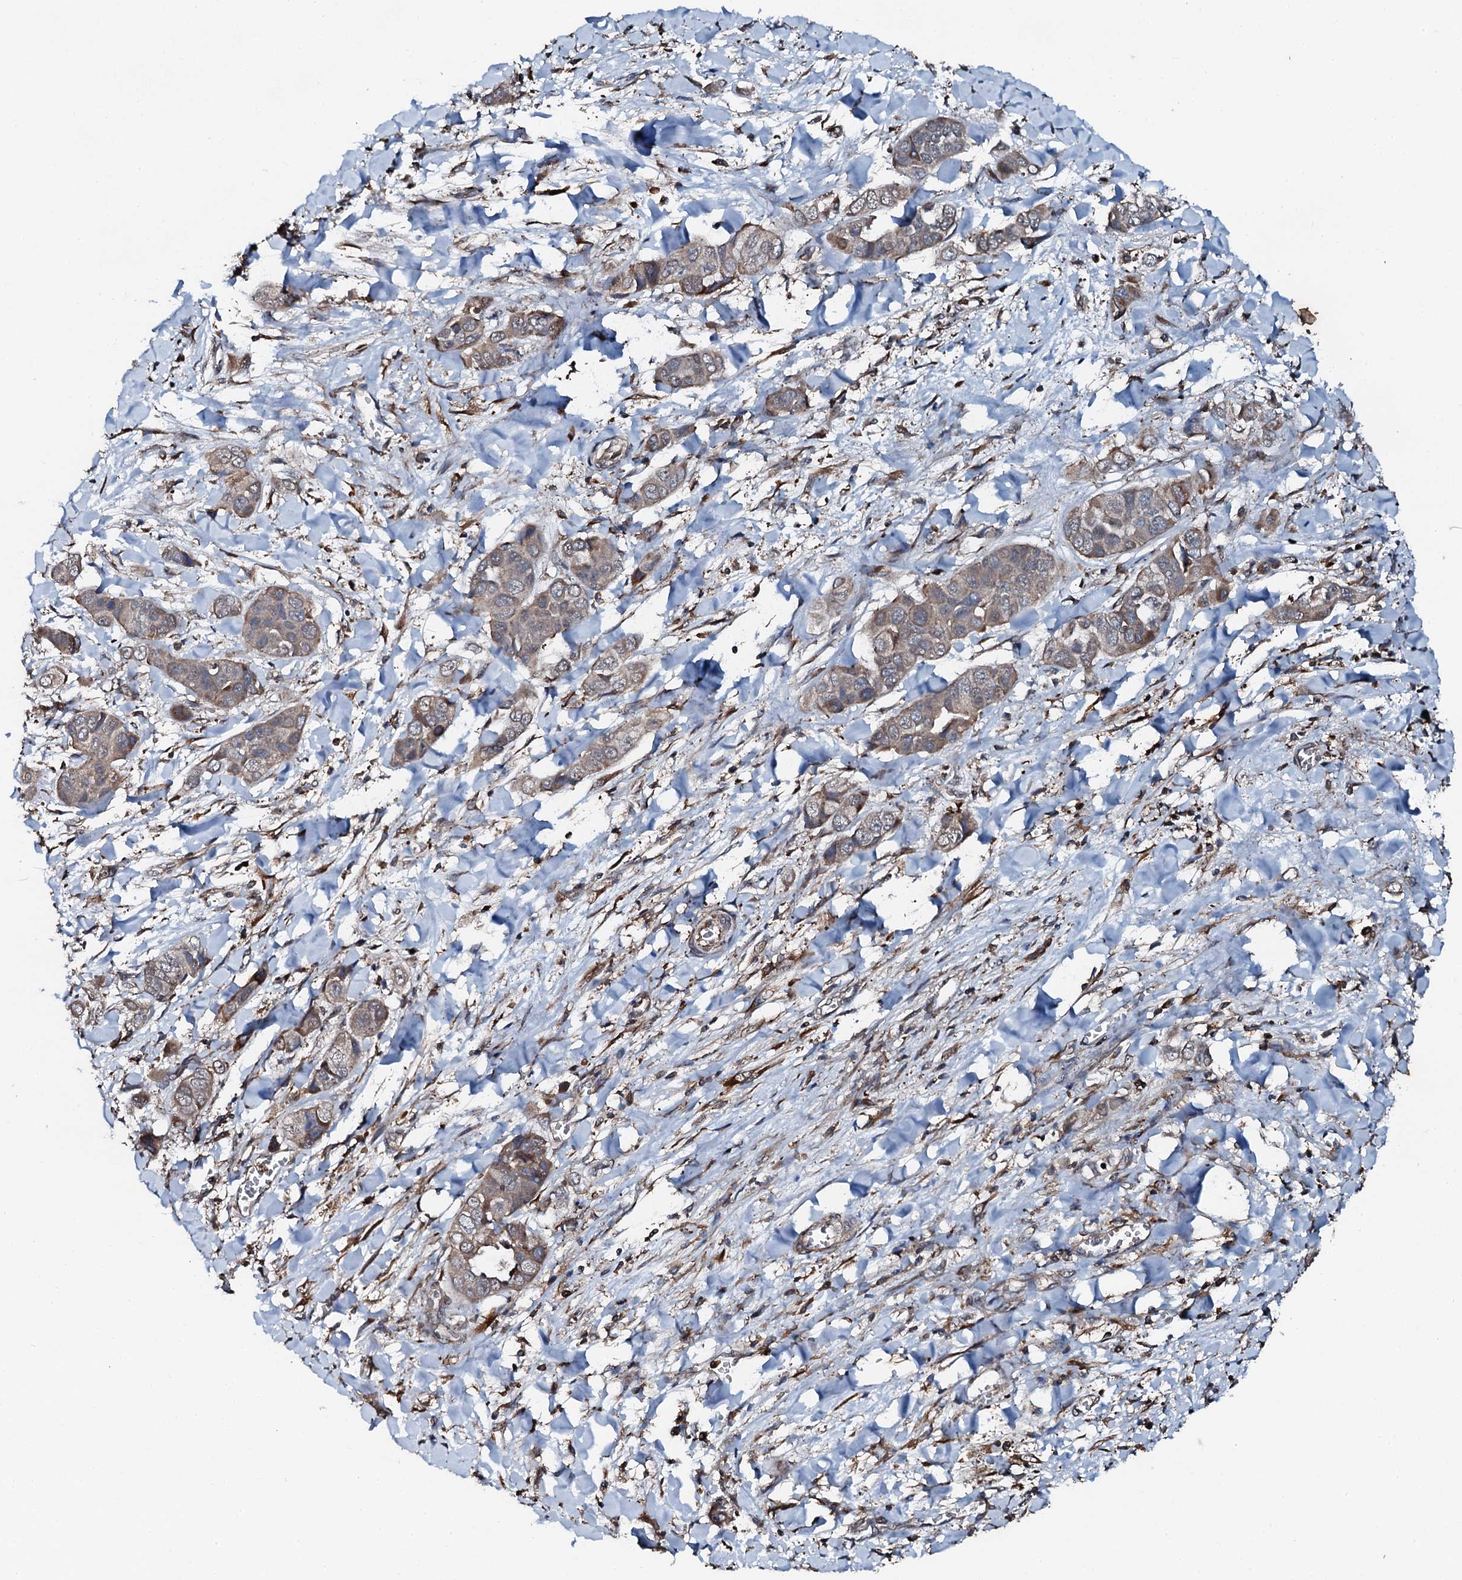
{"staining": {"intensity": "weak", "quantity": "<25%", "location": "cytoplasmic/membranous"}, "tissue": "liver cancer", "cell_type": "Tumor cells", "image_type": "cancer", "snomed": [{"axis": "morphology", "description": "Cholangiocarcinoma"}, {"axis": "topography", "description": "Liver"}], "caption": "High power microscopy micrograph of an IHC micrograph of cholangiocarcinoma (liver), revealing no significant staining in tumor cells.", "gene": "EDC4", "patient": {"sex": "female", "age": 52}}